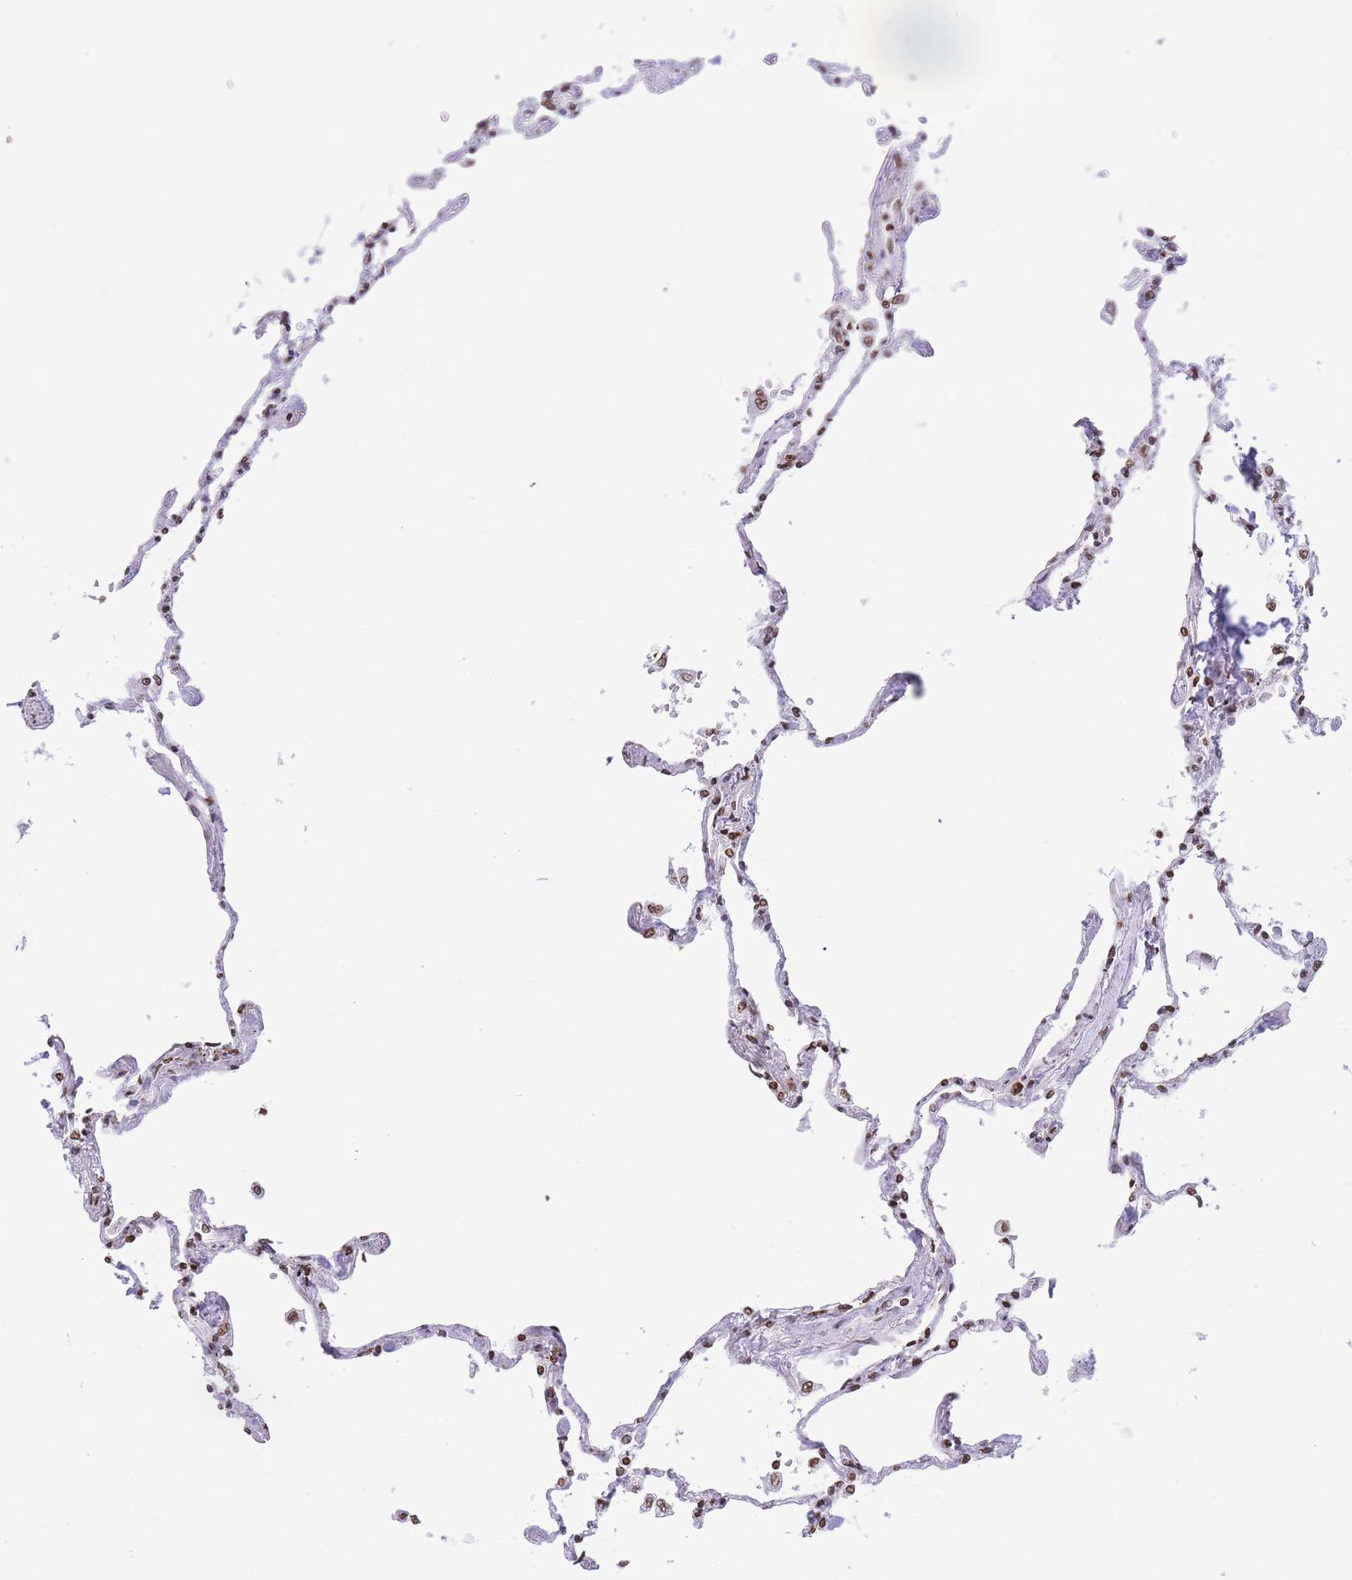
{"staining": {"intensity": "moderate", "quantity": ">75%", "location": "nuclear"}, "tissue": "lung", "cell_type": "Alveolar cells", "image_type": "normal", "snomed": [{"axis": "morphology", "description": "Normal tissue, NOS"}, {"axis": "topography", "description": "Lung"}], "caption": "Protein expression analysis of unremarkable human lung reveals moderate nuclear positivity in about >75% of alveolar cells.", "gene": "H2BC10", "patient": {"sex": "female", "age": 67}}